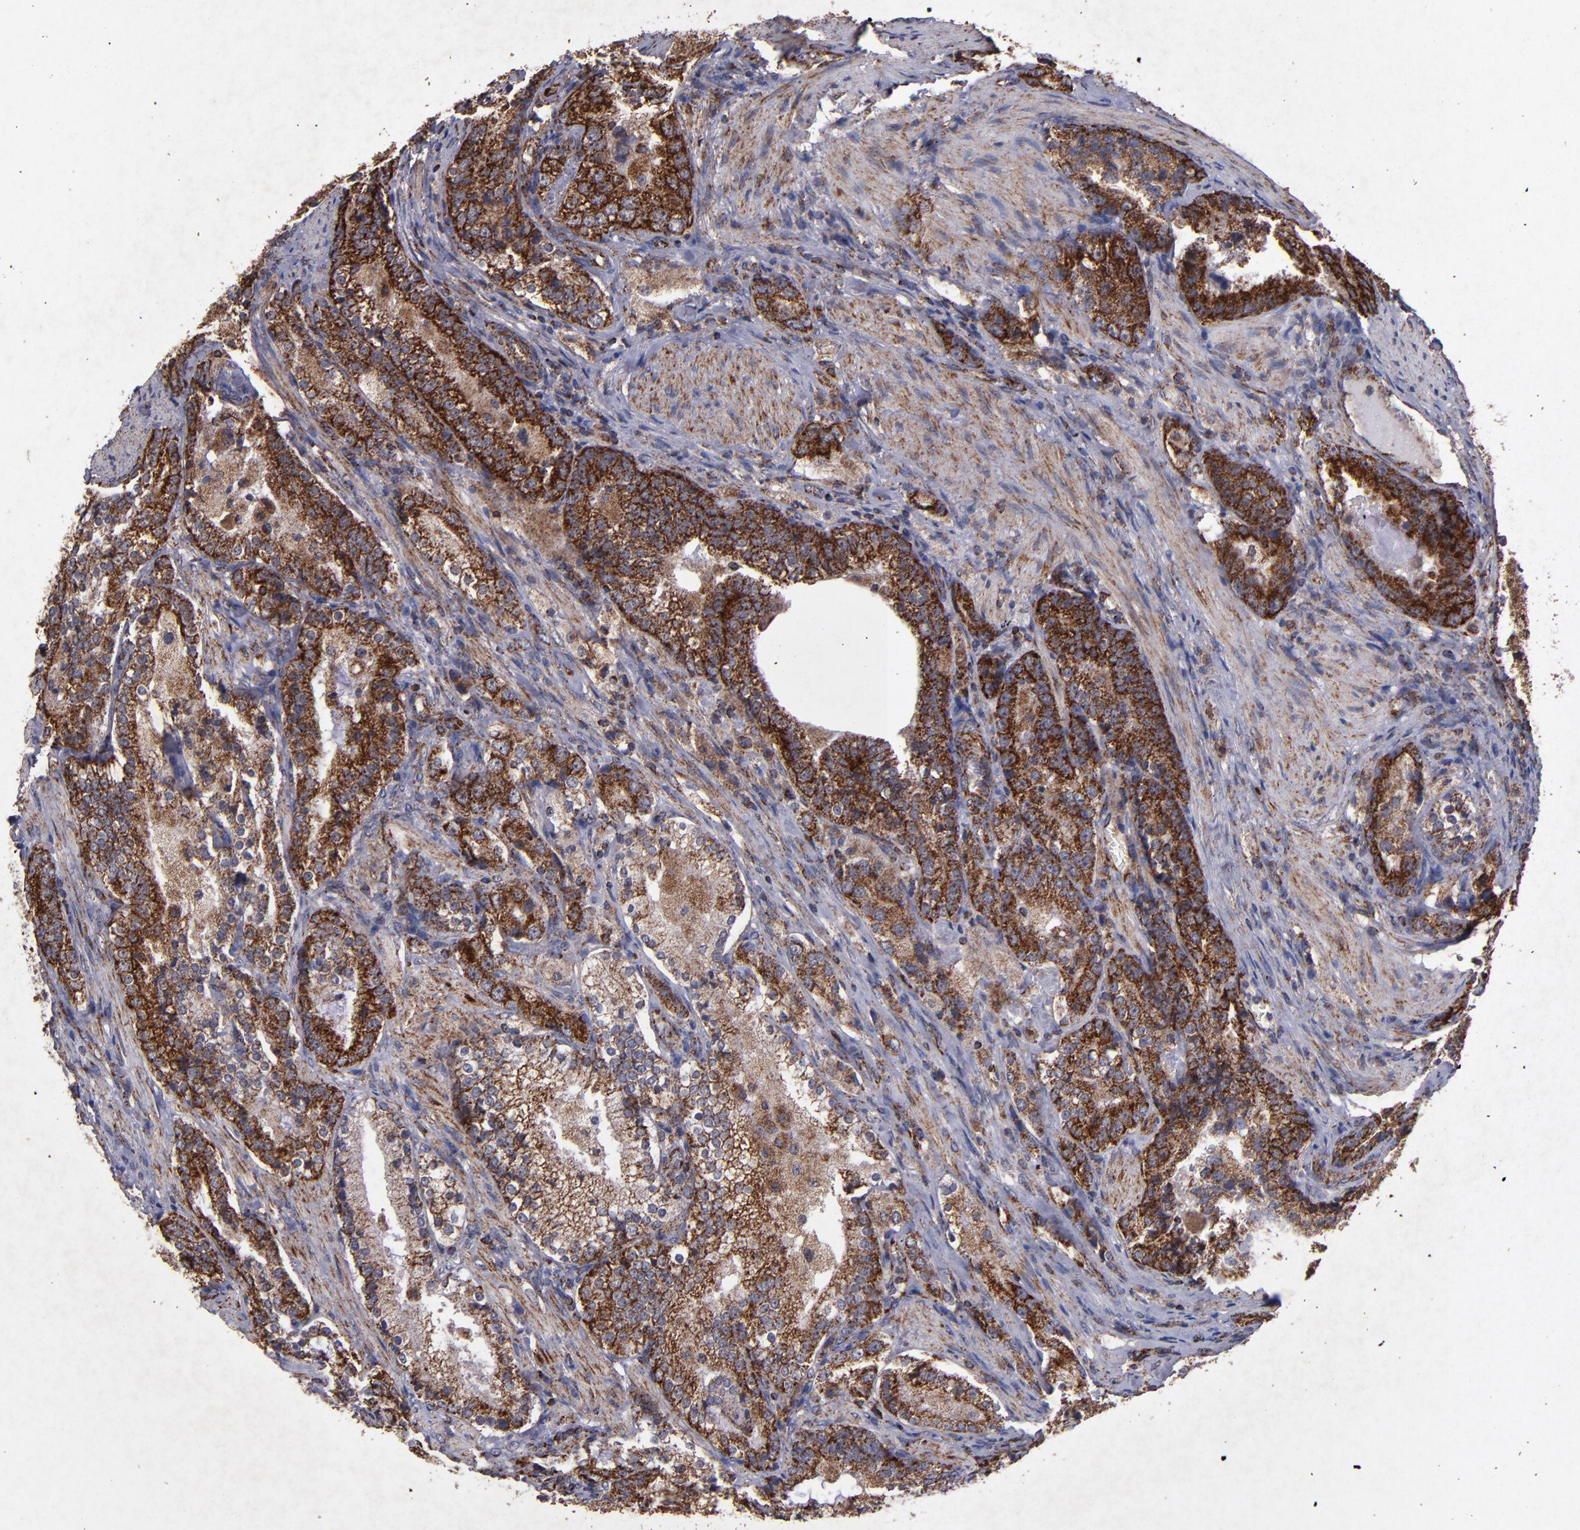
{"staining": {"intensity": "strong", "quantity": ">75%", "location": "cytoplasmic/membranous"}, "tissue": "prostate cancer", "cell_type": "Tumor cells", "image_type": "cancer", "snomed": [{"axis": "morphology", "description": "Adenocarcinoma, High grade"}, {"axis": "topography", "description": "Prostate"}], "caption": "Protein analysis of prostate cancer (adenocarcinoma (high-grade)) tissue shows strong cytoplasmic/membranous staining in approximately >75% of tumor cells. (DAB (3,3'-diaminobenzidine) IHC, brown staining for protein, blue staining for nuclei).", "gene": "TIMM9", "patient": {"sex": "male", "age": 63}}